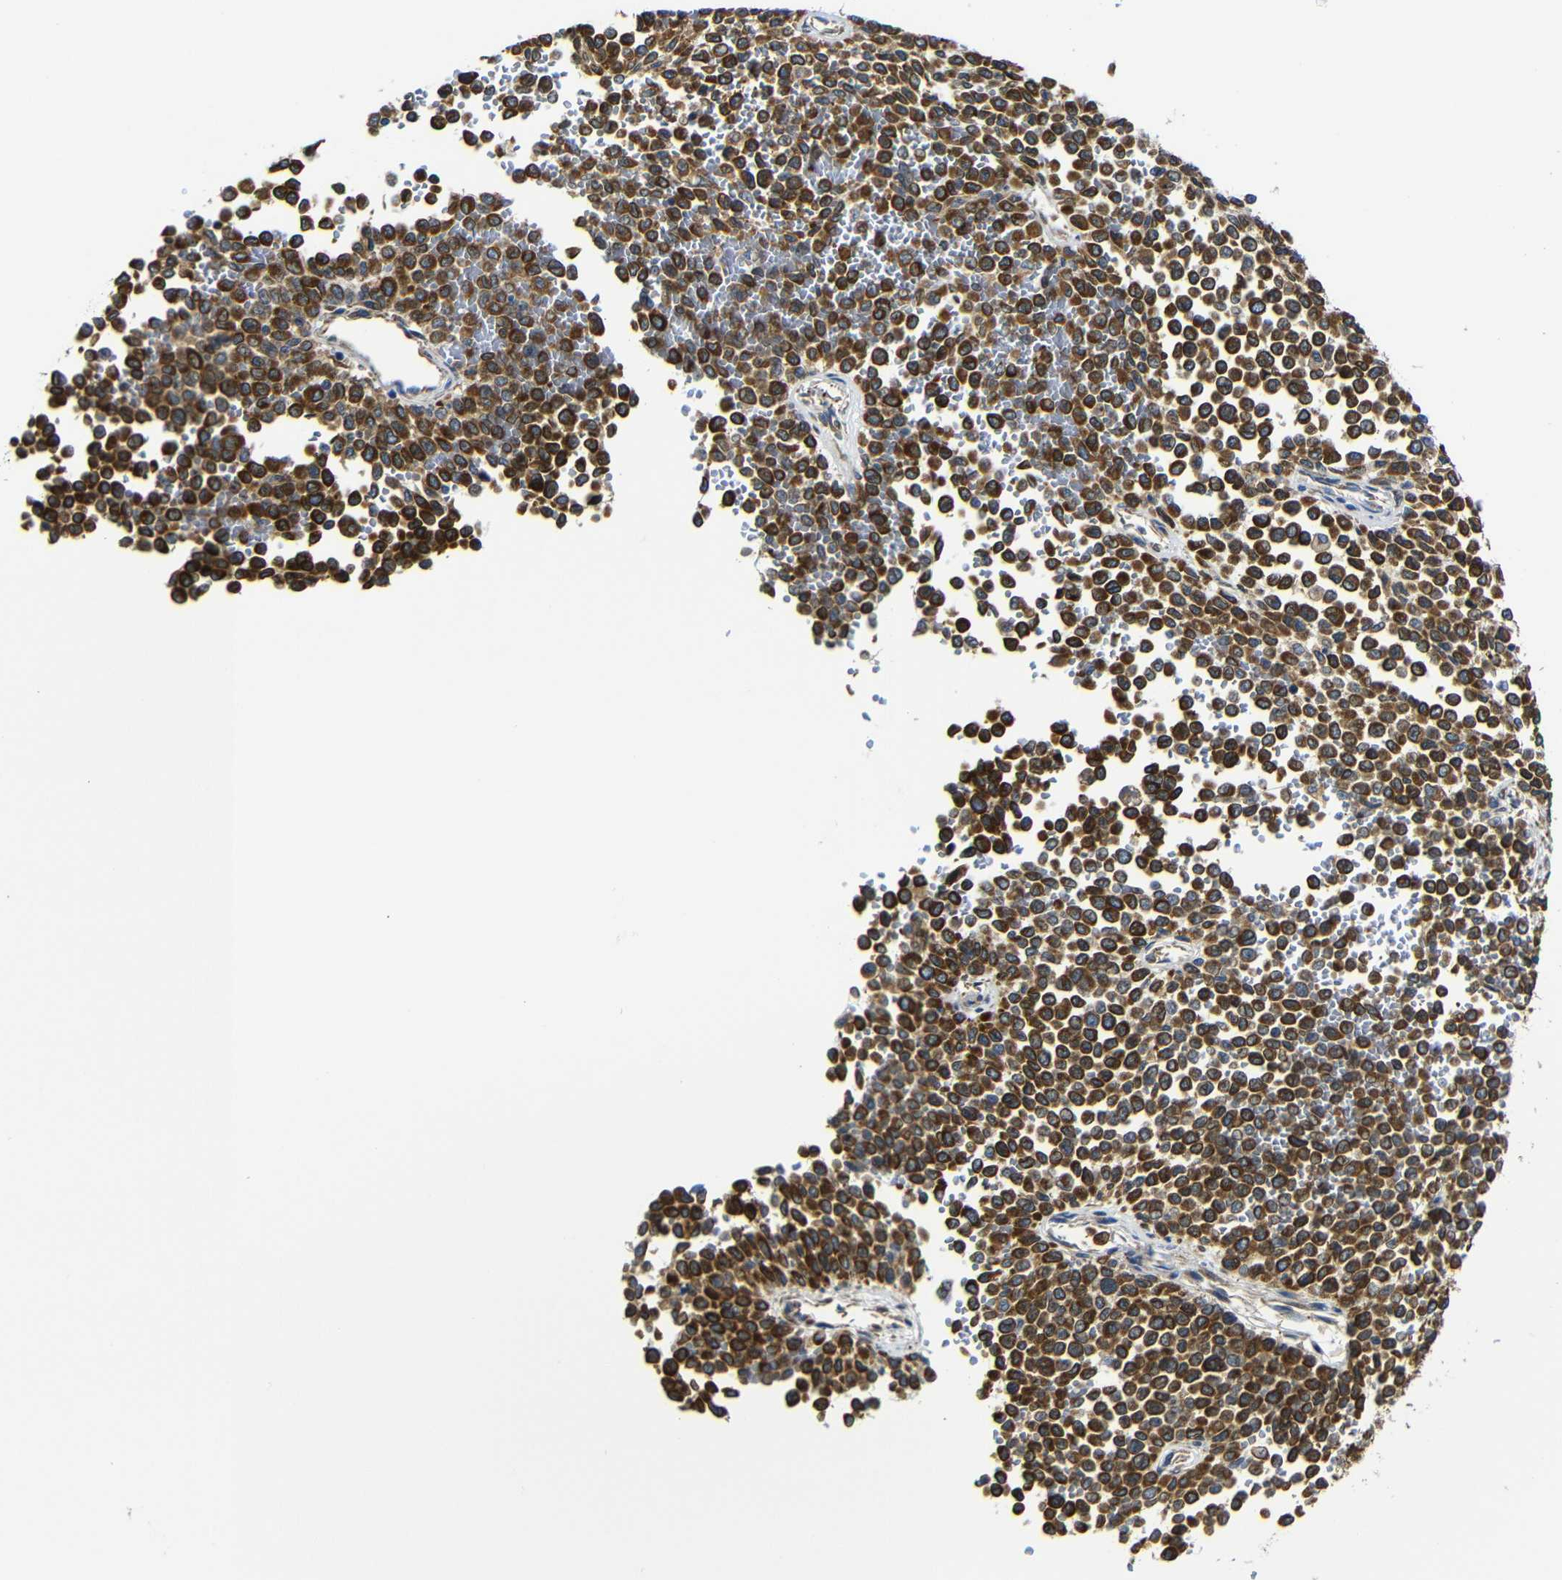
{"staining": {"intensity": "strong", "quantity": ">75%", "location": "cytoplasmic/membranous"}, "tissue": "melanoma", "cell_type": "Tumor cells", "image_type": "cancer", "snomed": [{"axis": "morphology", "description": "Malignant melanoma, Metastatic site"}, {"axis": "topography", "description": "Pancreas"}], "caption": "The image exhibits staining of melanoma, revealing strong cytoplasmic/membranous protein staining (brown color) within tumor cells.", "gene": "CLCC1", "patient": {"sex": "female", "age": 30}}